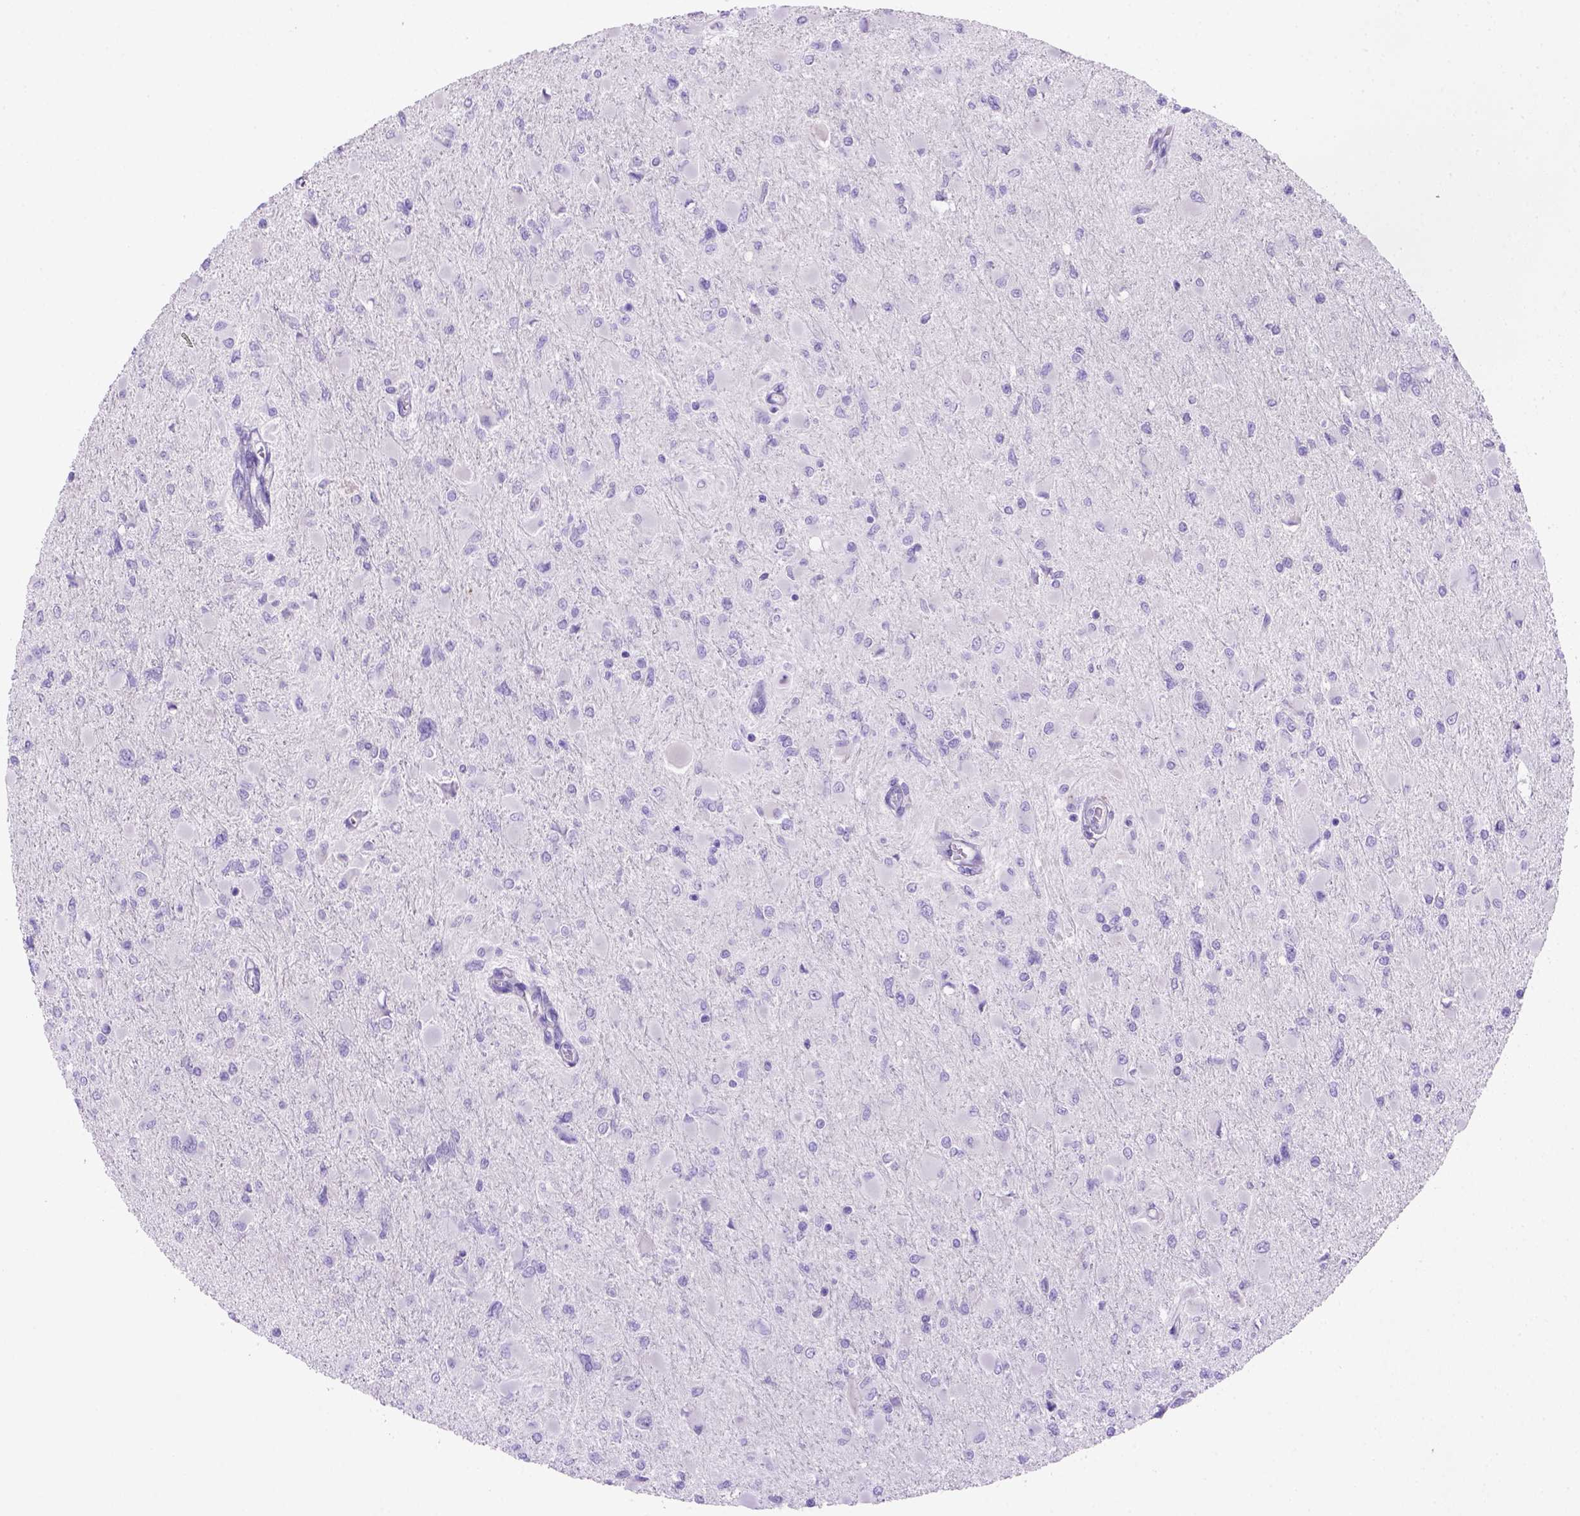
{"staining": {"intensity": "negative", "quantity": "none", "location": "none"}, "tissue": "glioma", "cell_type": "Tumor cells", "image_type": "cancer", "snomed": [{"axis": "morphology", "description": "Glioma, malignant, High grade"}, {"axis": "topography", "description": "Cerebral cortex"}], "caption": "DAB (3,3'-diaminobenzidine) immunohistochemical staining of malignant glioma (high-grade) demonstrates no significant expression in tumor cells.", "gene": "SIRPD", "patient": {"sex": "female", "age": 36}}